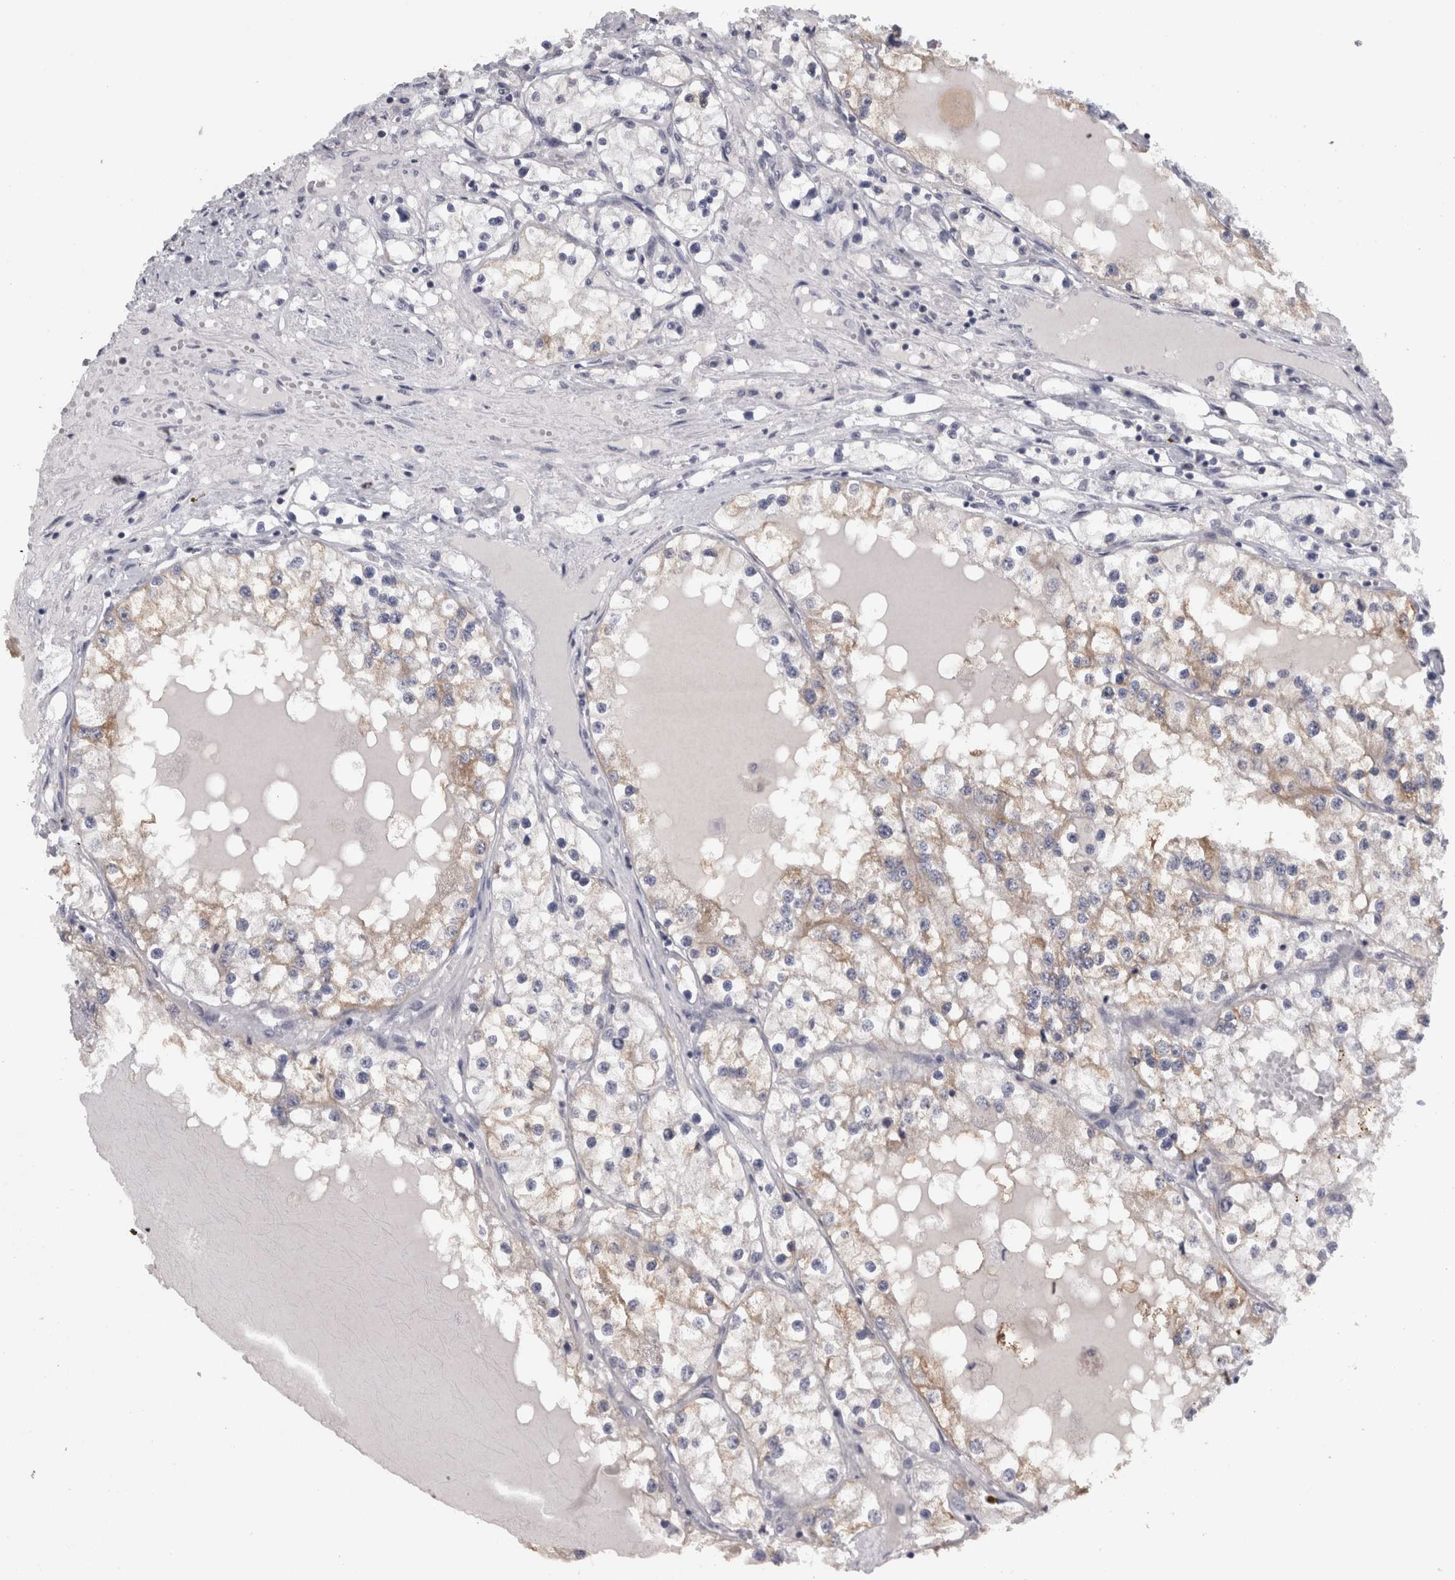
{"staining": {"intensity": "weak", "quantity": "<25%", "location": "cytoplasmic/membranous"}, "tissue": "renal cancer", "cell_type": "Tumor cells", "image_type": "cancer", "snomed": [{"axis": "morphology", "description": "Adenocarcinoma, NOS"}, {"axis": "topography", "description": "Kidney"}], "caption": "Photomicrograph shows no significant protein staining in tumor cells of adenocarcinoma (renal).", "gene": "TCAP", "patient": {"sex": "male", "age": 68}}